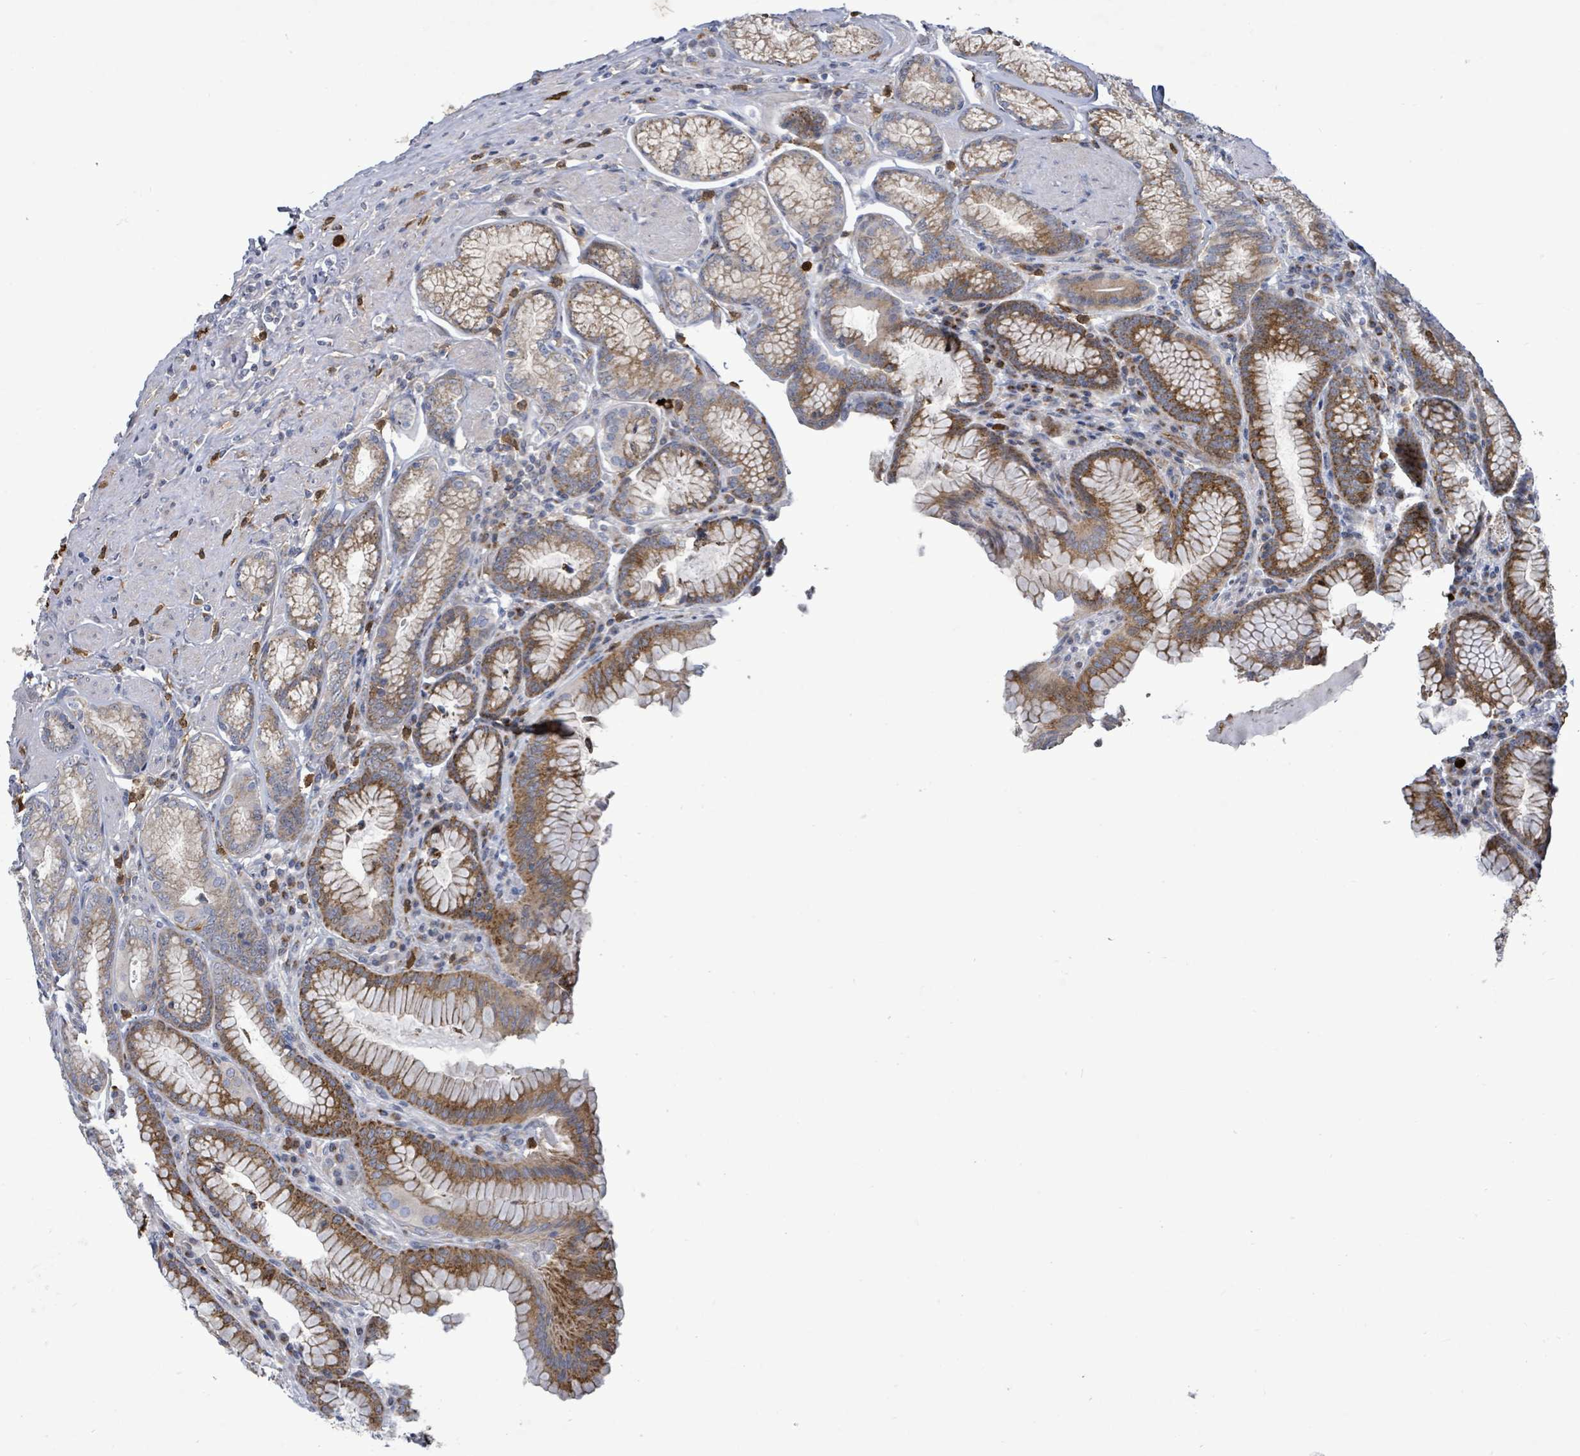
{"staining": {"intensity": "moderate", "quantity": "25%-75%", "location": "cytoplasmic/membranous"}, "tissue": "stomach", "cell_type": "Glandular cells", "image_type": "normal", "snomed": [{"axis": "morphology", "description": "Normal tissue, NOS"}, {"axis": "topography", "description": "Stomach, upper"}, {"axis": "topography", "description": "Stomach, lower"}], "caption": "Immunohistochemistry (IHC) image of benign human stomach stained for a protein (brown), which demonstrates medium levels of moderate cytoplasmic/membranous expression in about 25%-75% of glandular cells.", "gene": "FAM210A", "patient": {"sex": "female", "age": 76}}